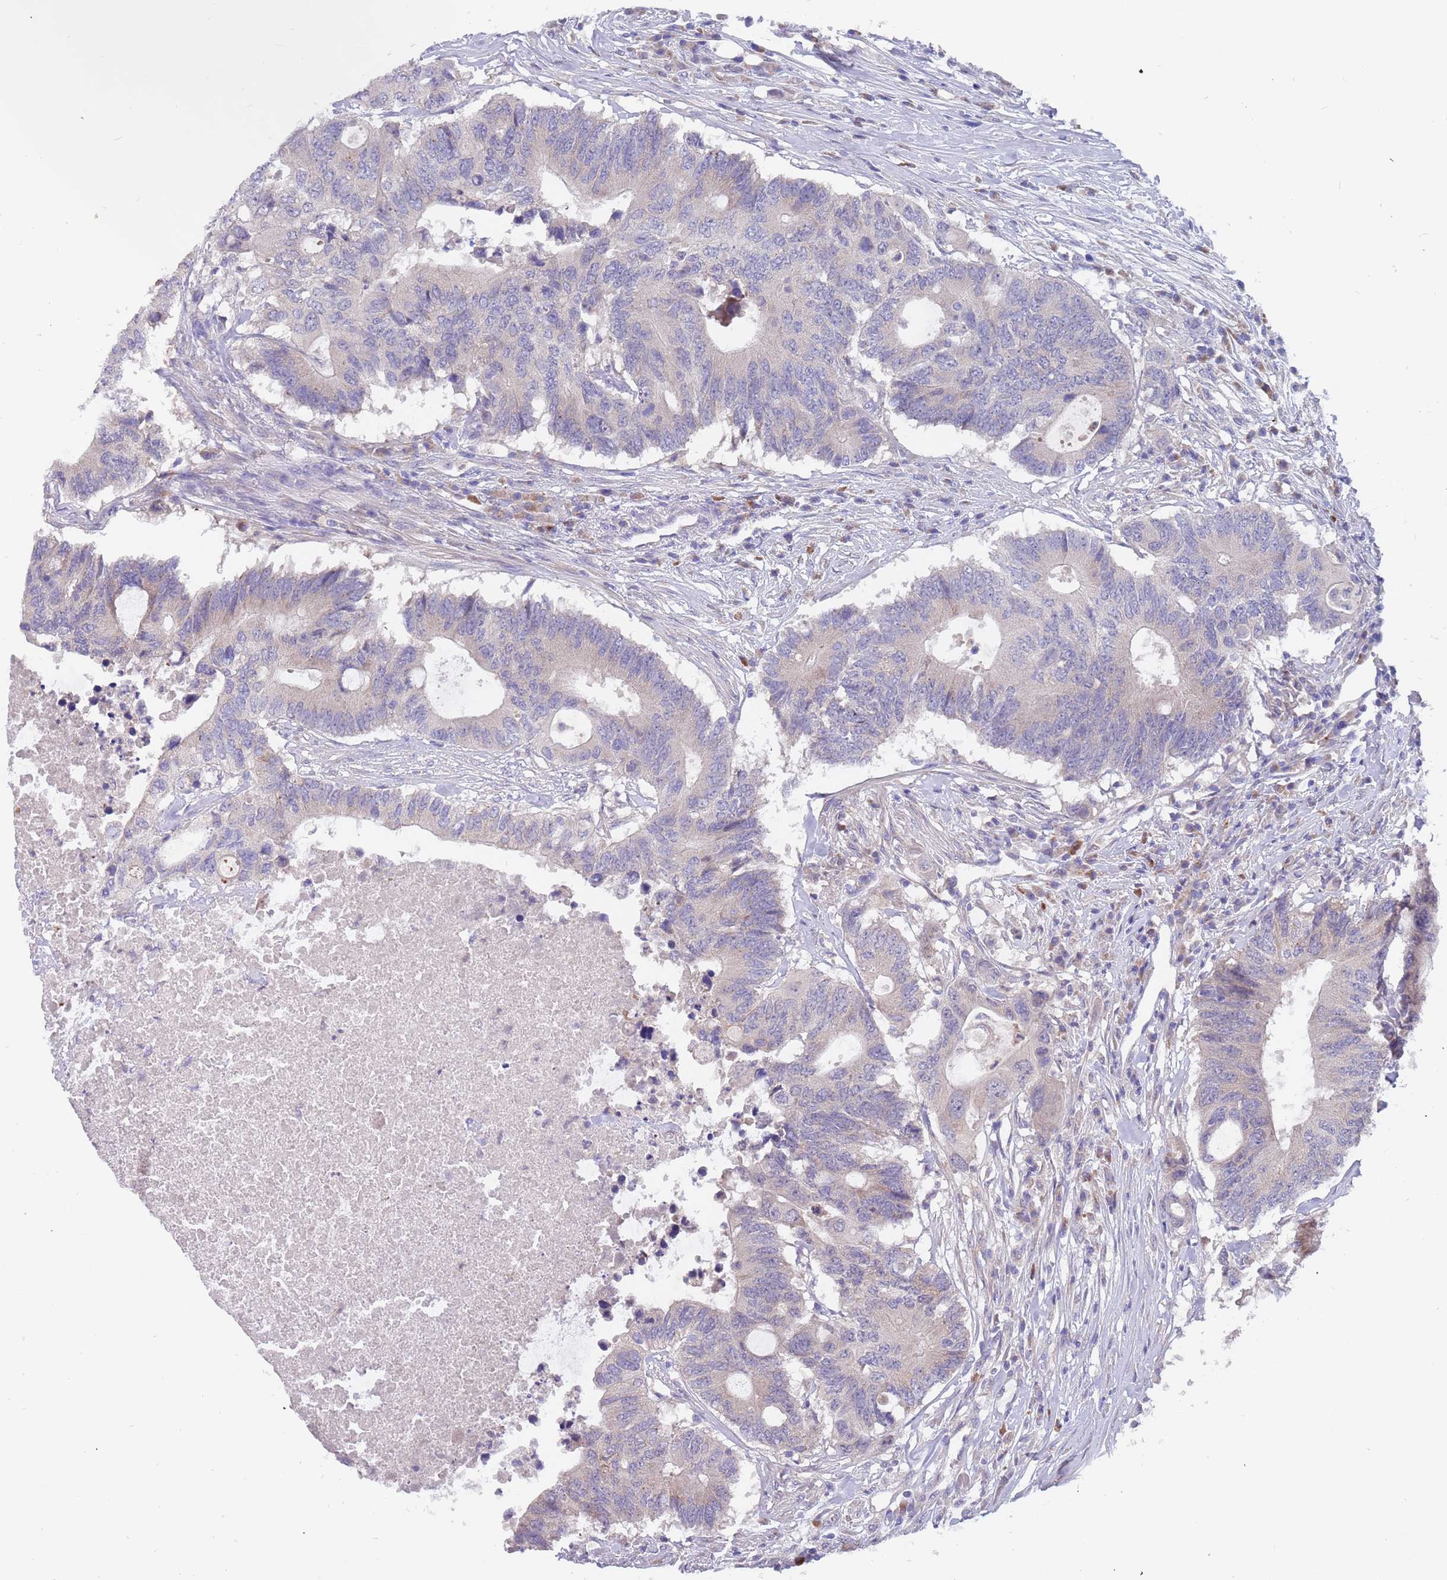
{"staining": {"intensity": "negative", "quantity": "none", "location": "none"}, "tissue": "colorectal cancer", "cell_type": "Tumor cells", "image_type": "cancer", "snomed": [{"axis": "morphology", "description": "Adenocarcinoma, NOS"}, {"axis": "topography", "description": "Colon"}], "caption": "This is a image of IHC staining of colorectal cancer (adenocarcinoma), which shows no staining in tumor cells.", "gene": "ZNF746", "patient": {"sex": "male", "age": 71}}